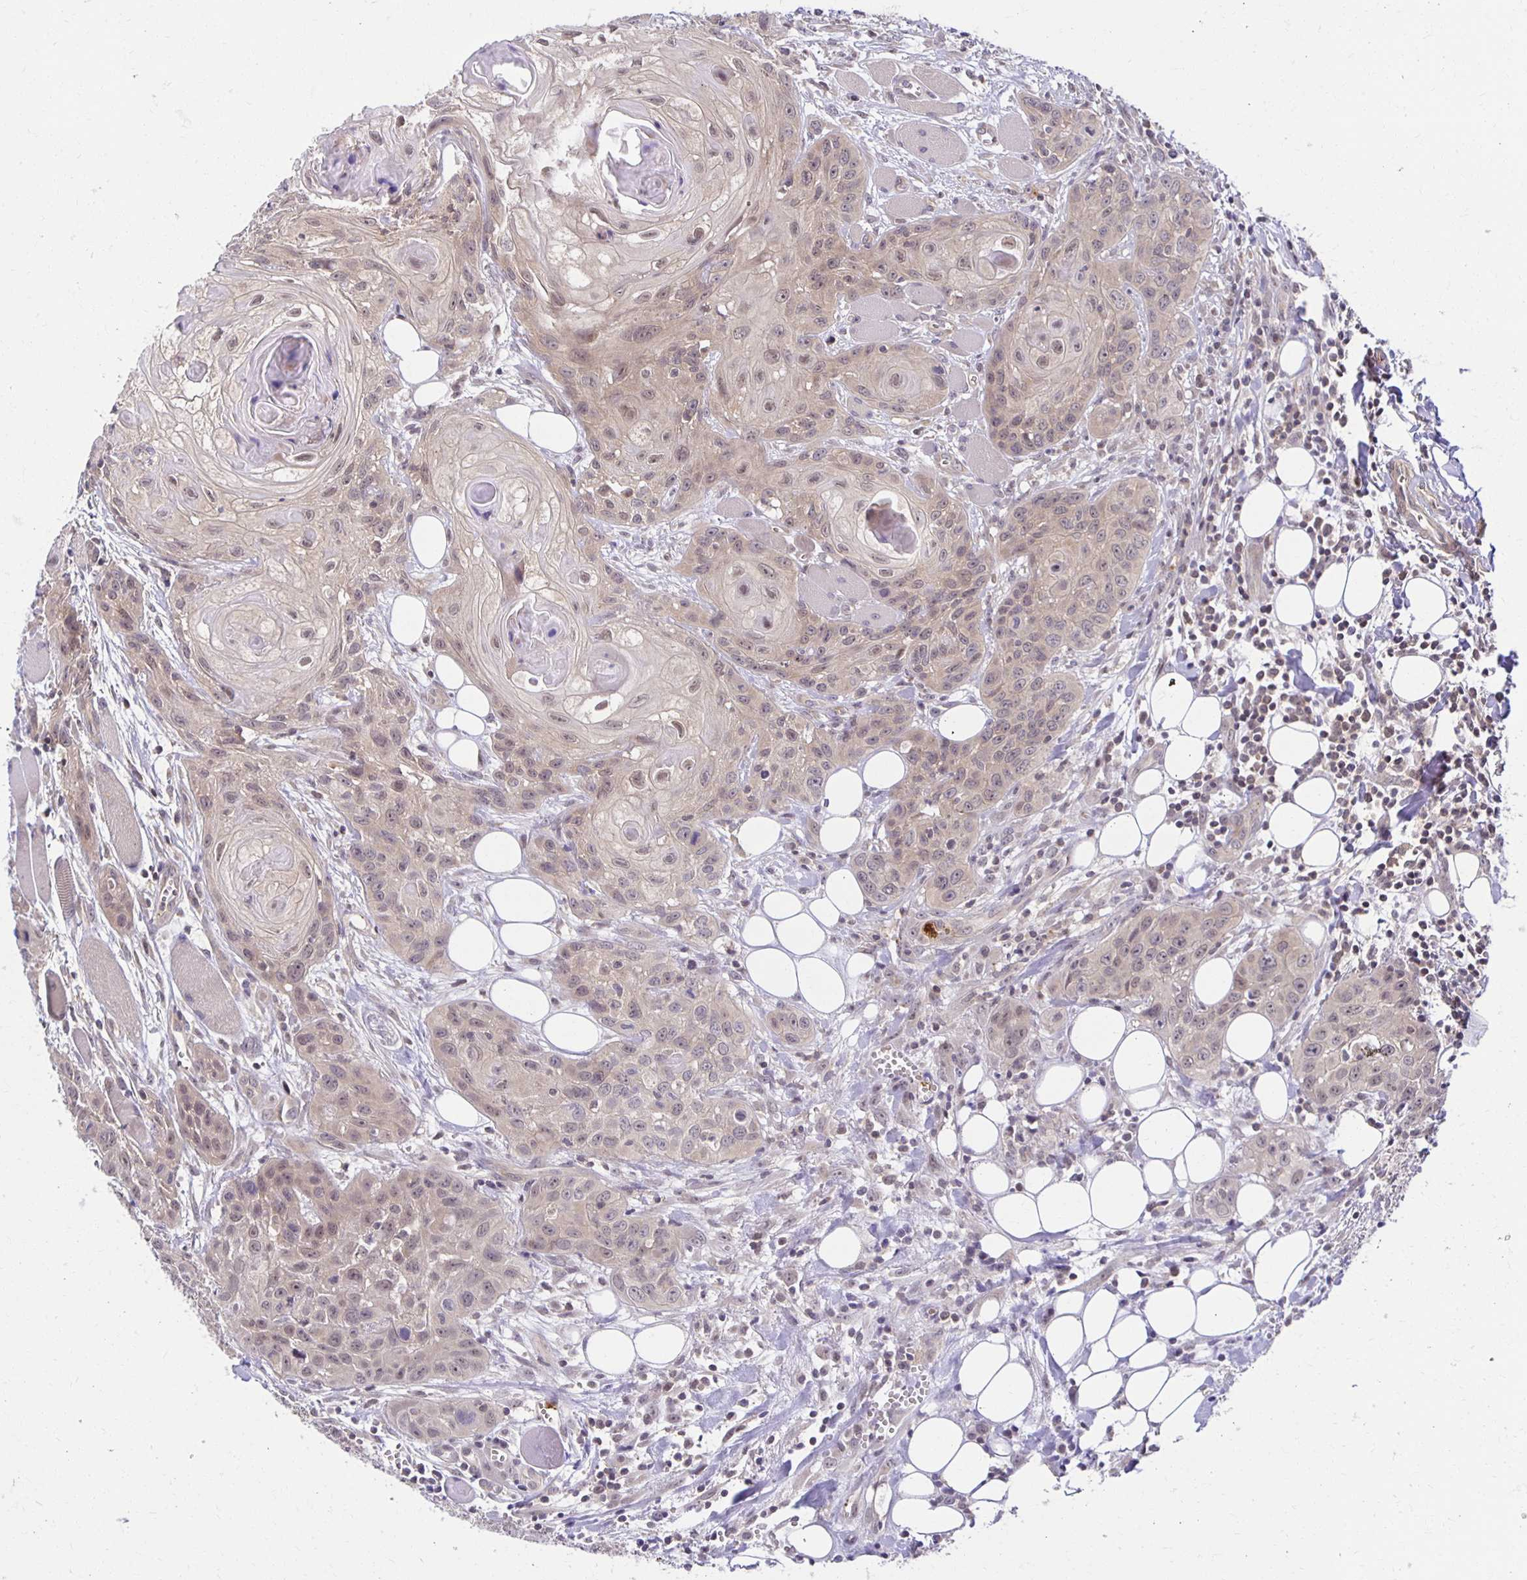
{"staining": {"intensity": "weak", "quantity": "25%-75%", "location": "cytoplasmic/membranous,nuclear"}, "tissue": "head and neck cancer", "cell_type": "Tumor cells", "image_type": "cancer", "snomed": [{"axis": "morphology", "description": "Squamous cell carcinoma, NOS"}, {"axis": "topography", "description": "Oral tissue"}, {"axis": "topography", "description": "Head-Neck"}], "caption": "Head and neck cancer (squamous cell carcinoma) stained with DAB IHC displays low levels of weak cytoplasmic/membranous and nuclear staining in about 25%-75% of tumor cells.", "gene": "MIEN1", "patient": {"sex": "male", "age": 58}}